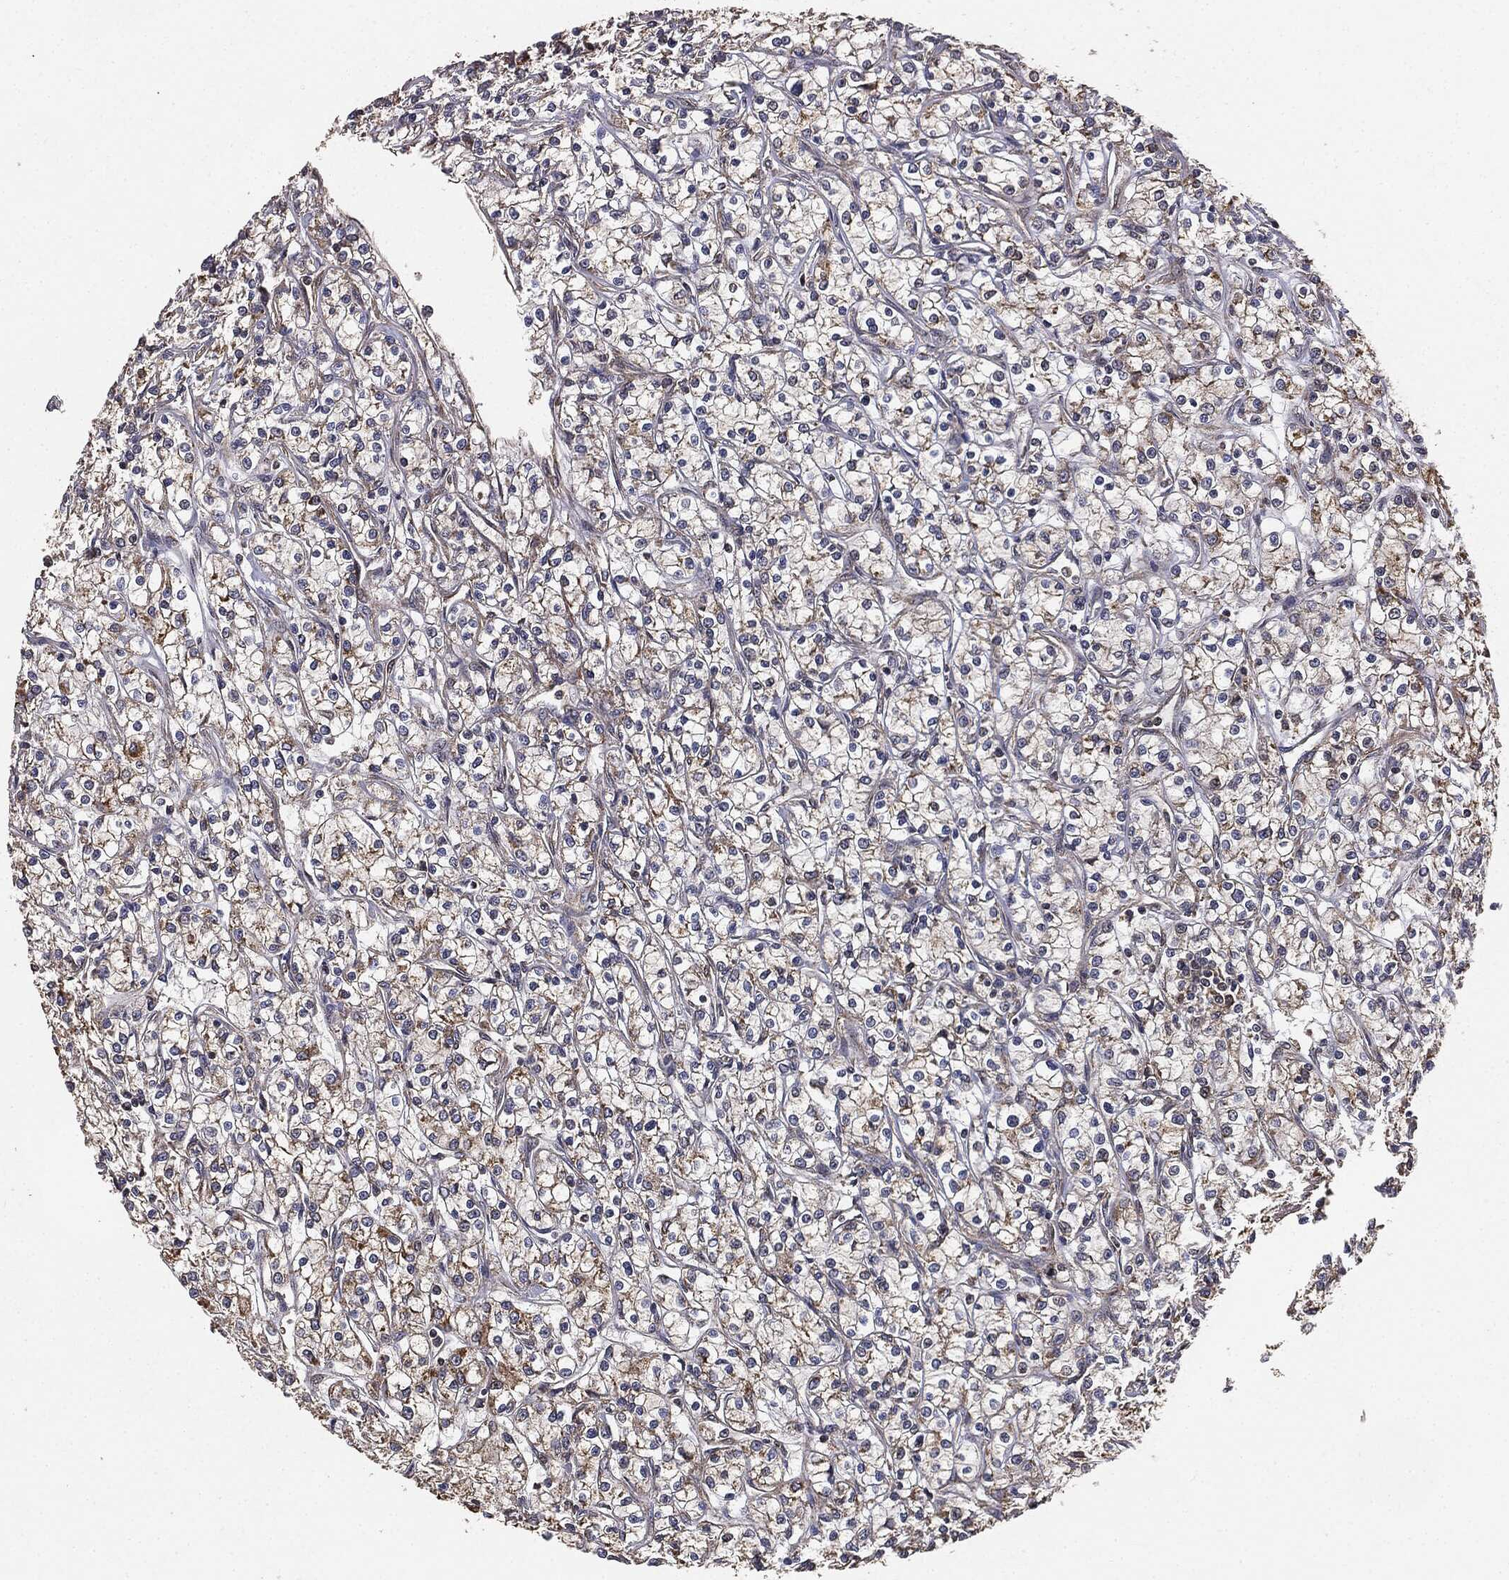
{"staining": {"intensity": "weak", "quantity": "25%-75%", "location": "cytoplasmic/membranous"}, "tissue": "renal cancer", "cell_type": "Tumor cells", "image_type": "cancer", "snomed": [{"axis": "morphology", "description": "Adenocarcinoma, NOS"}, {"axis": "topography", "description": "Kidney"}], "caption": "Renal adenocarcinoma was stained to show a protein in brown. There is low levels of weak cytoplasmic/membranous expression in about 25%-75% of tumor cells.", "gene": "MIER2", "patient": {"sex": "female", "age": 59}}